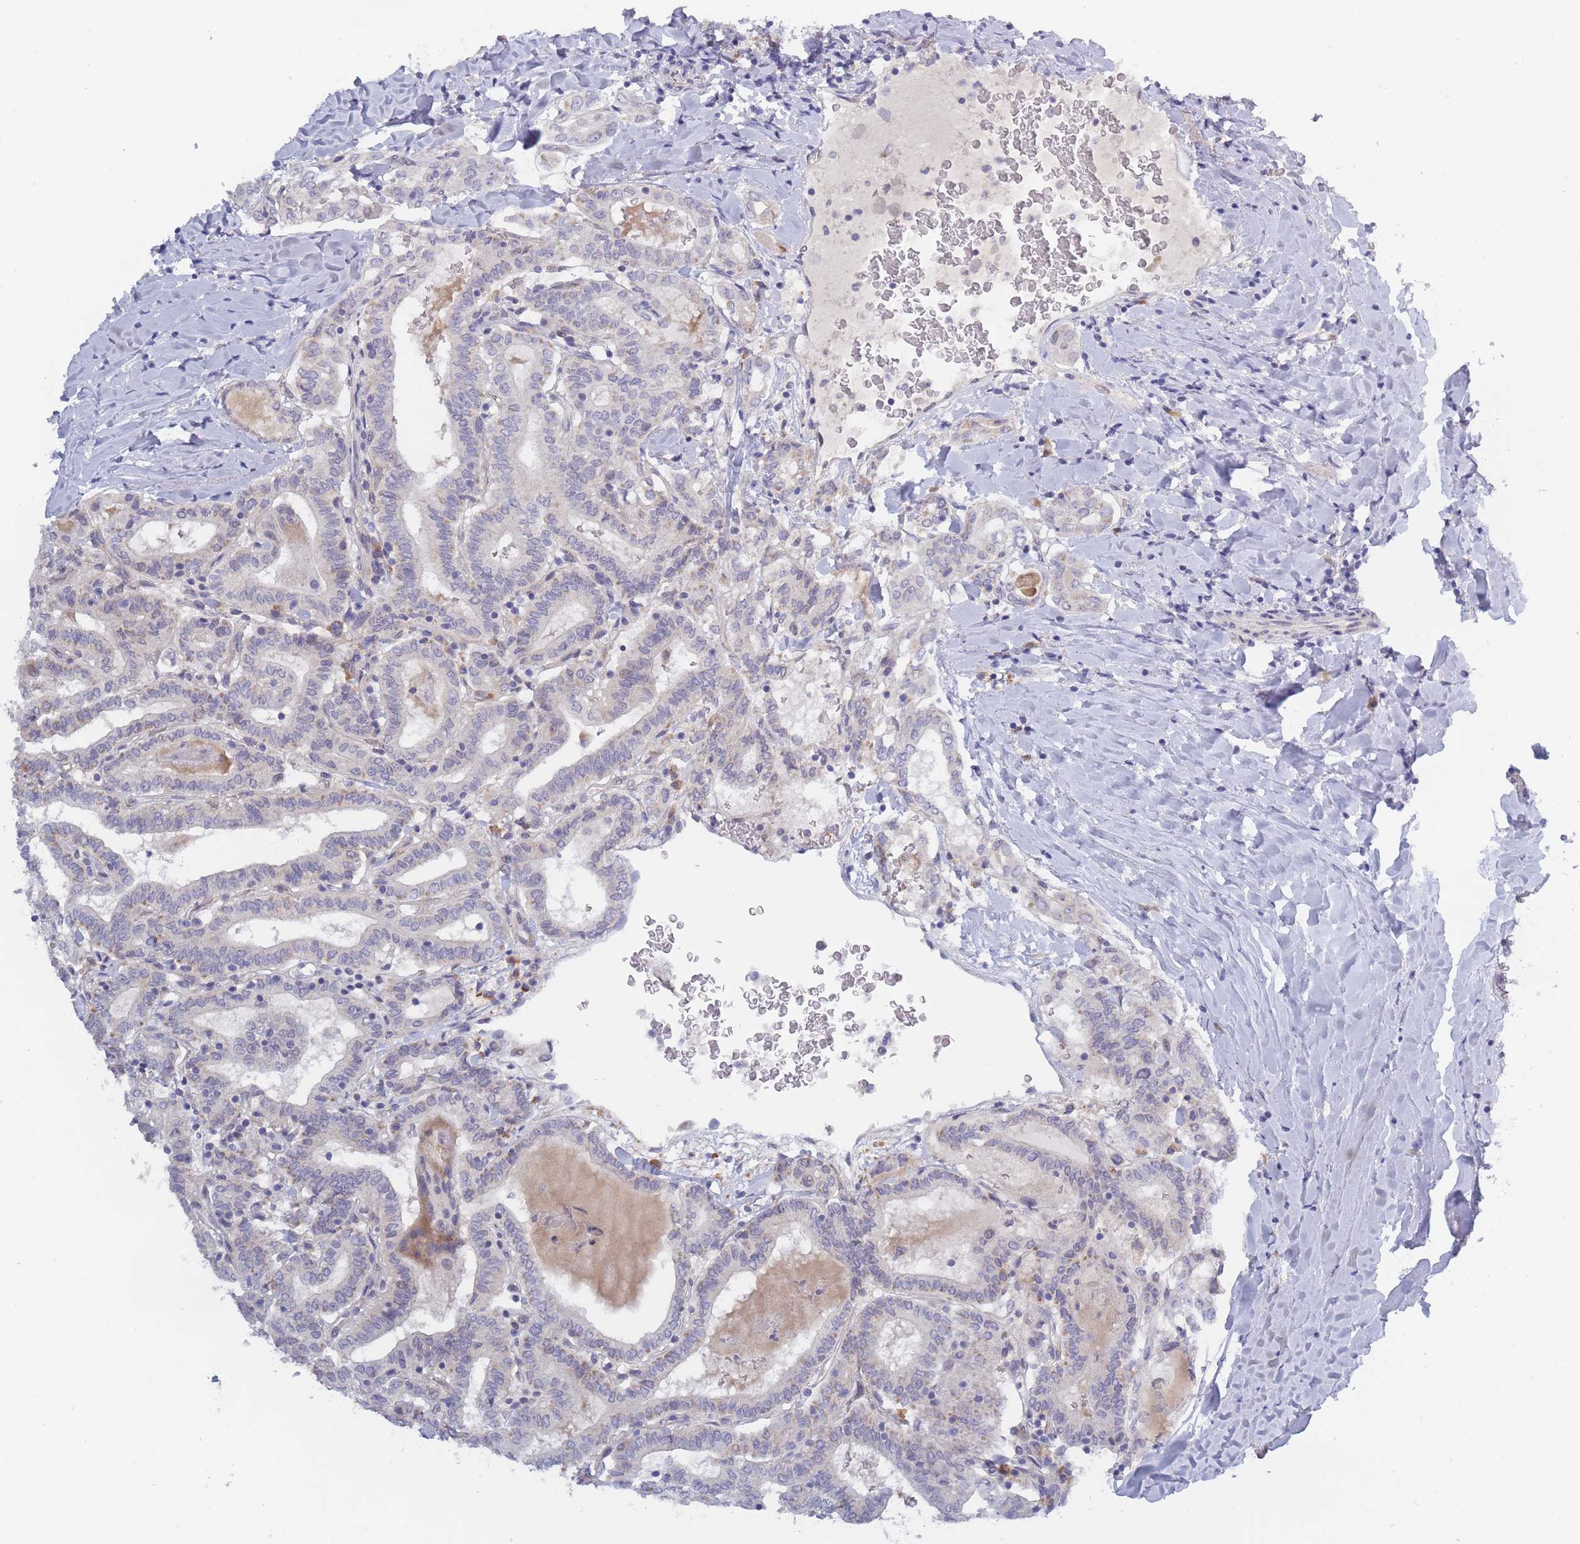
{"staining": {"intensity": "negative", "quantity": "none", "location": "none"}, "tissue": "thyroid cancer", "cell_type": "Tumor cells", "image_type": "cancer", "snomed": [{"axis": "morphology", "description": "Papillary adenocarcinoma, NOS"}, {"axis": "topography", "description": "Thyroid gland"}], "caption": "An image of human thyroid cancer is negative for staining in tumor cells.", "gene": "FAM227B", "patient": {"sex": "female", "age": 72}}